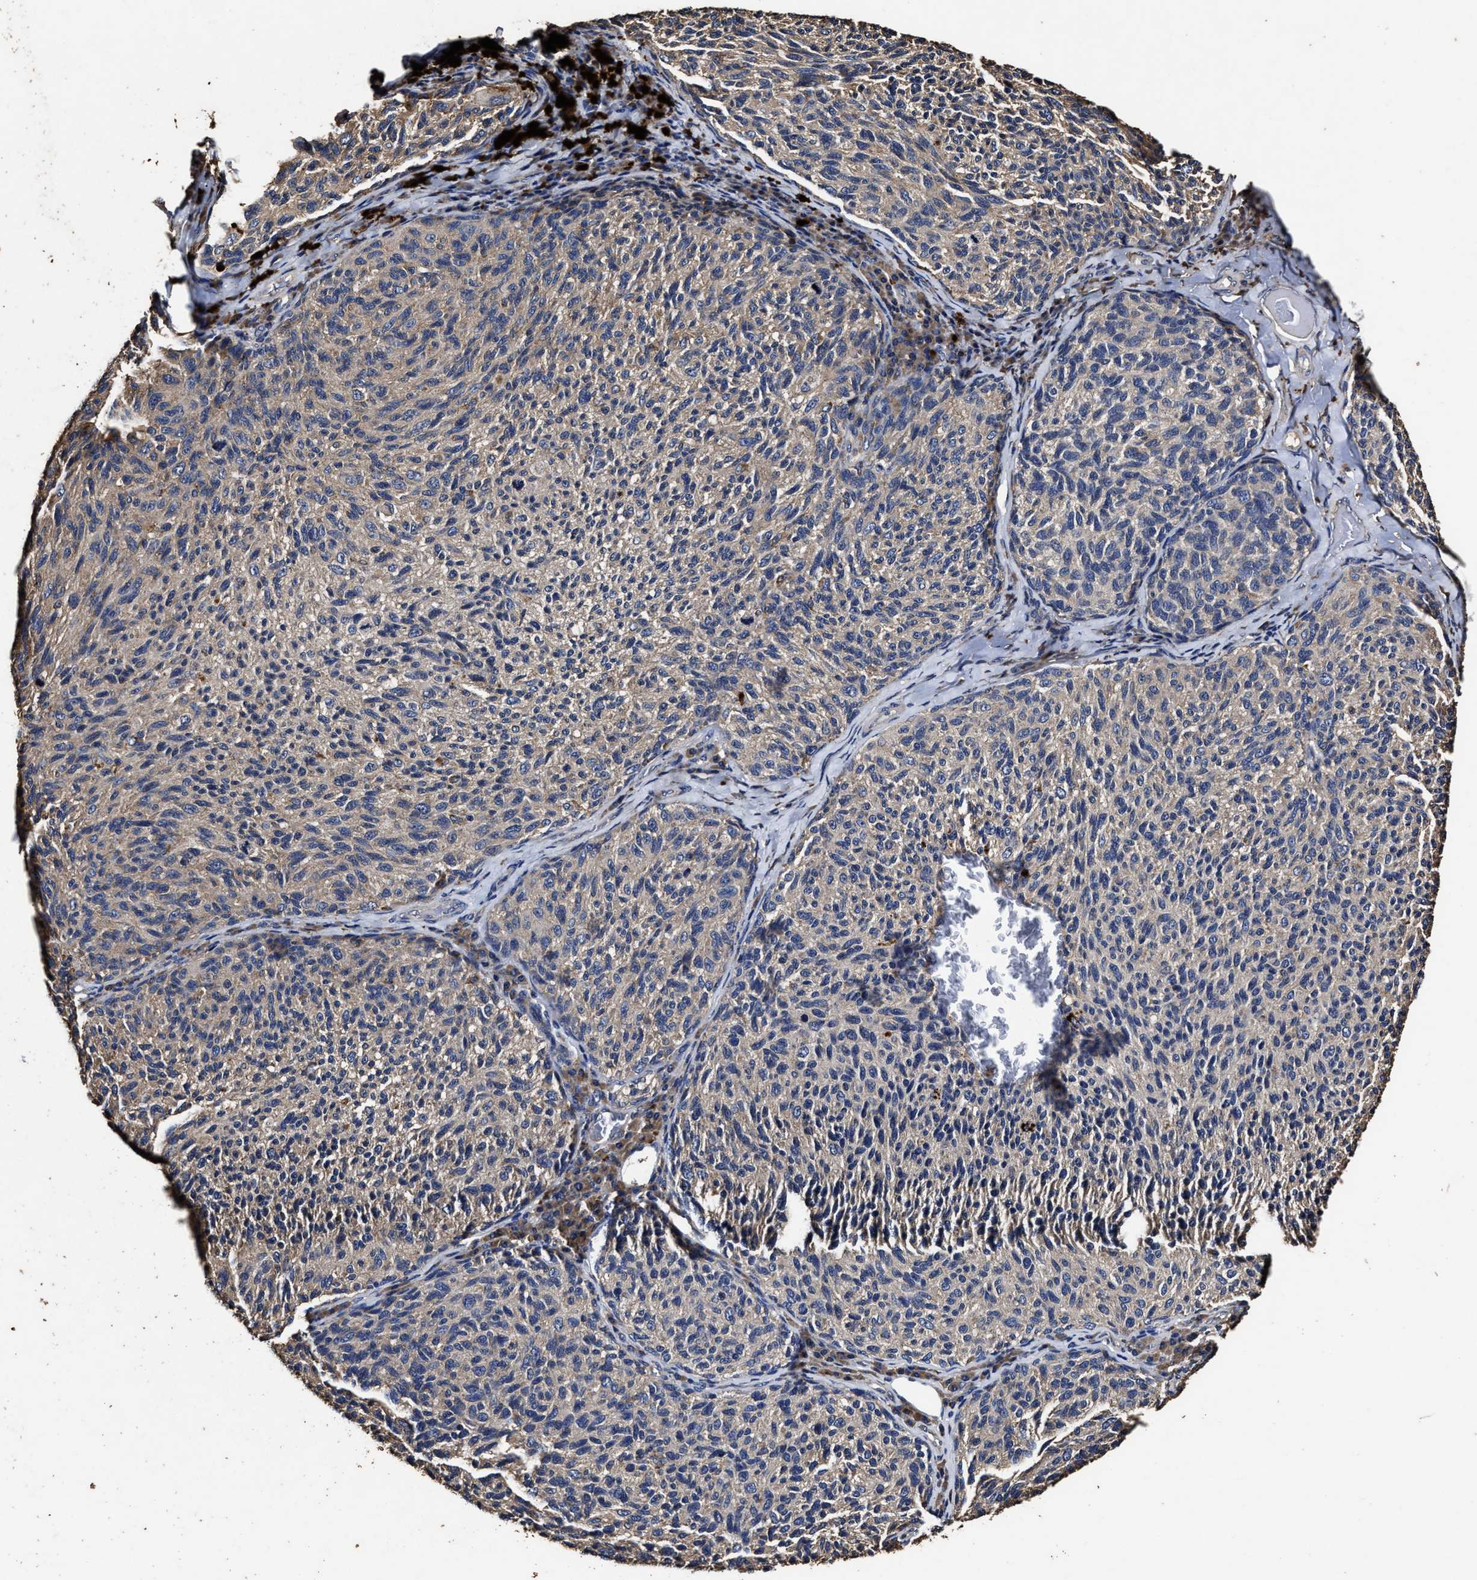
{"staining": {"intensity": "weak", "quantity": "<25%", "location": "cytoplasmic/membranous"}, "tissue": "melanoma", "cell_type": "Tumor cells", "image_type": "cancer", "snomed": [{"axis": "morphology", "description": "Malignant melanoma, NOS"}, {"axis": "topography", "description": "Skin"}], "caption": "Protein analysis of malignant melanoma demonstrates no significant staining in tumor cells.", "gene": "PPM1K", "patient": {"sex": "female", "age": 73}}